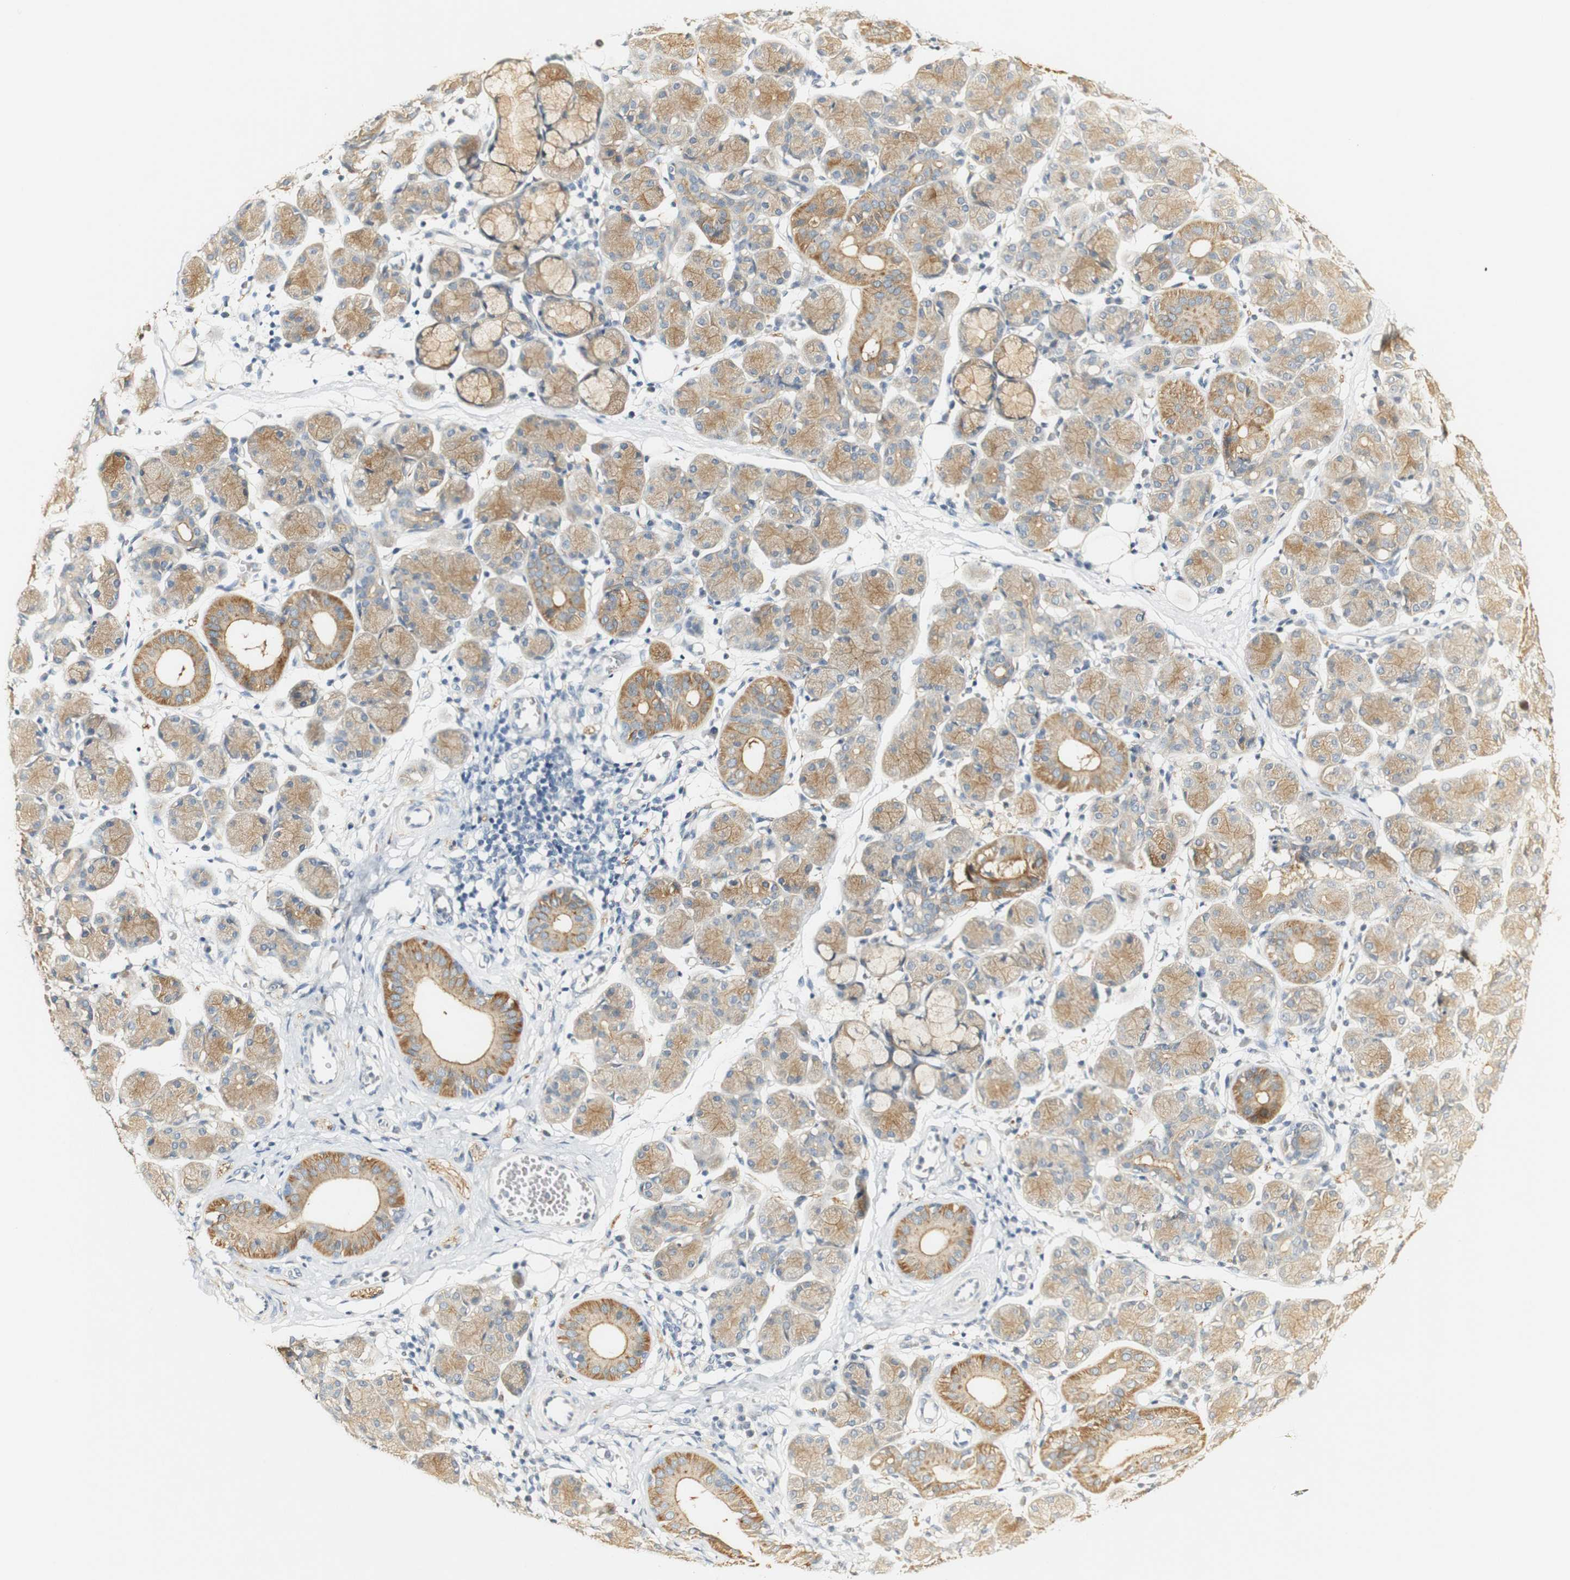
{"staining": {"intensity": "moderate", "quantity": ">75%", "location": "cytoplasmic/membranous"}, "tissue": "salivary gland", "cell_type": "Glandular cells", "image_type": "normal", "snomed": [{"axis": "morphology", "description": "Normal tissue, NOS"}, {"axis": "morphology", "description": "Inflammation, NOS"}, {"axis": "topography", "description": "Lymph node"}, {"axis": "topography", "description": "Salivary gland"}], "caption": "IHC of normal human salivary gland exhibits medium levels of moderate cytoplasmic/membranous staining in about >75% of glandular cells.", "gene": "SYT7", "patient": {"sex": "male", "age": 3}}